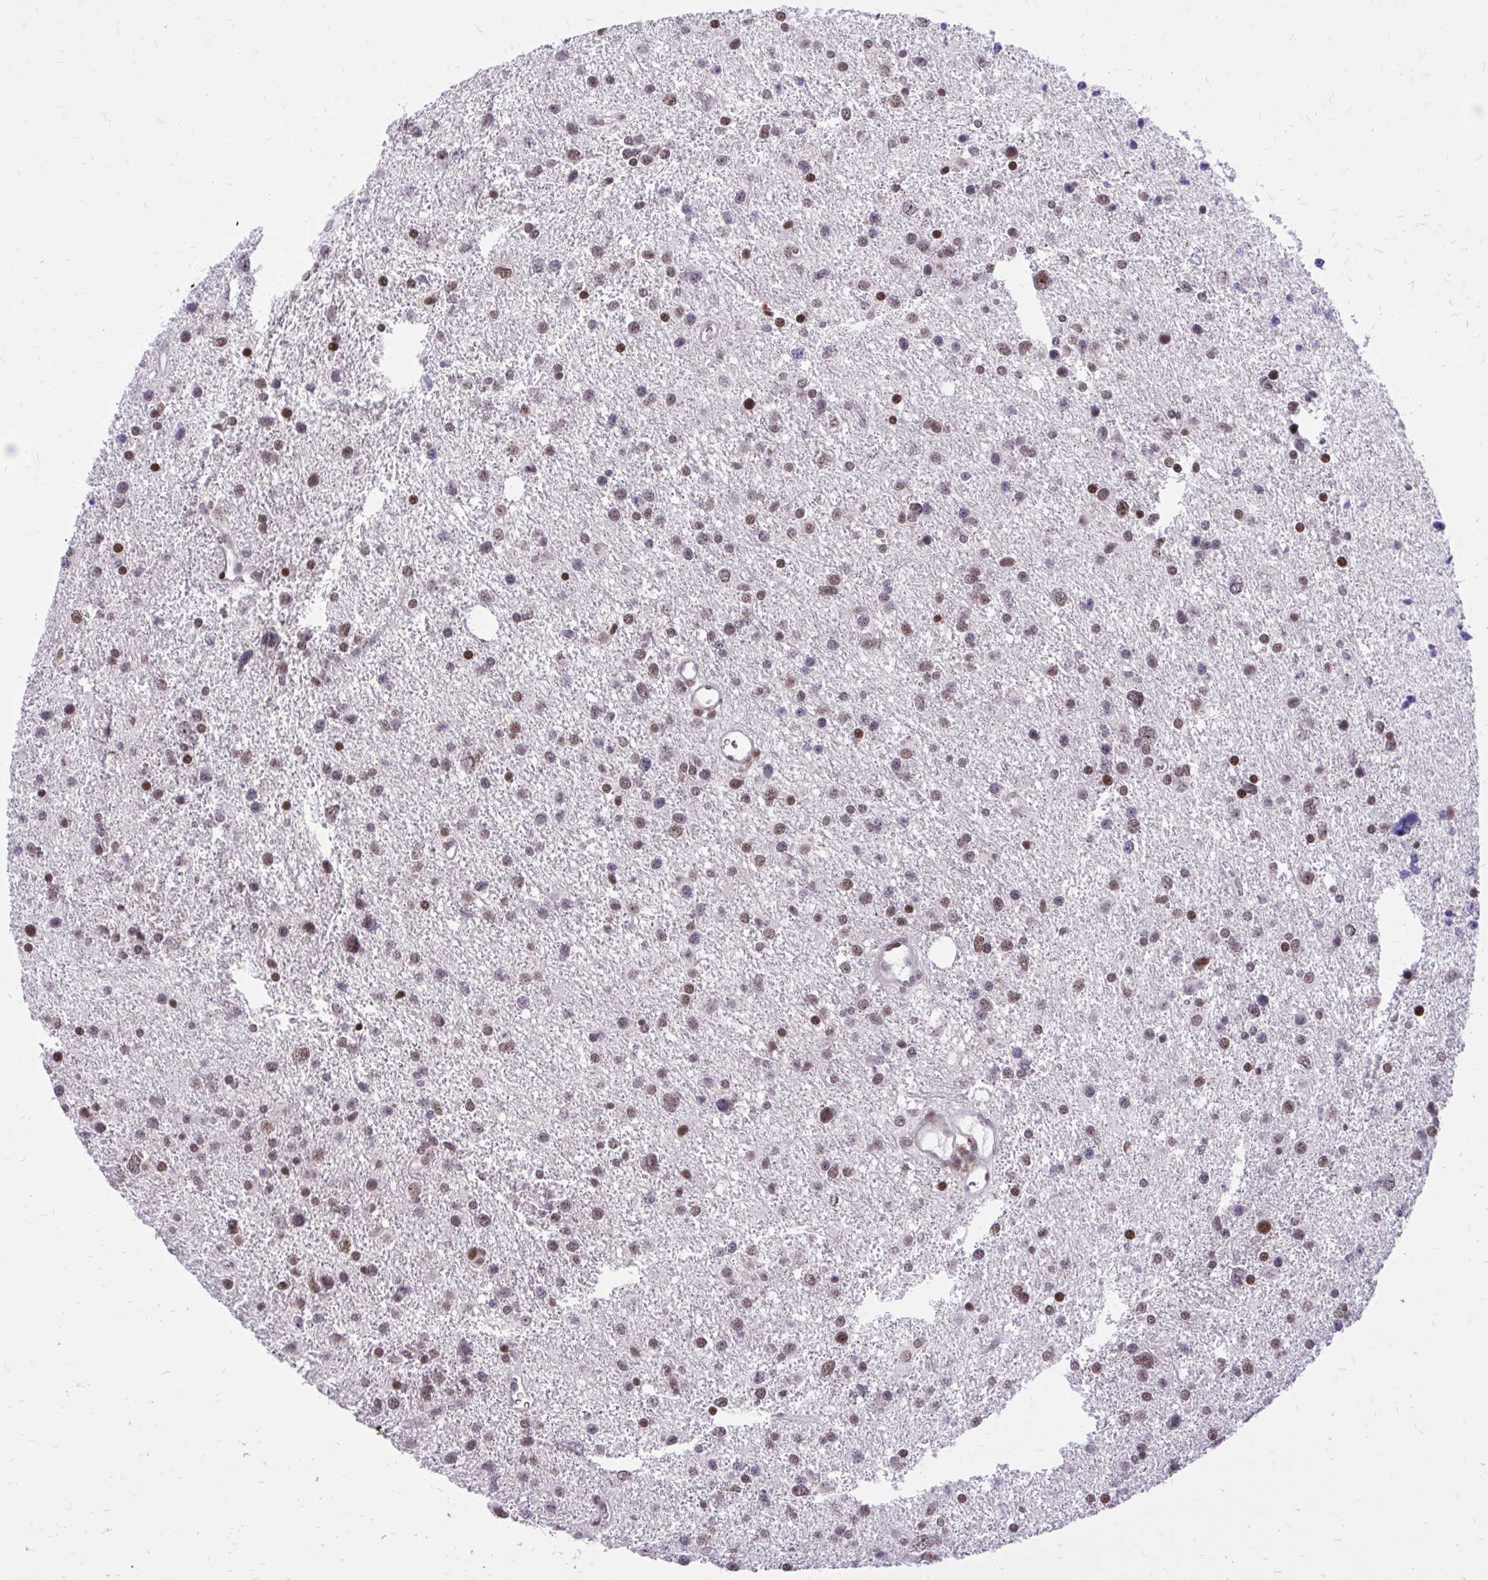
{"staining": {"intensity": "moderate", "quantity": "25%-75%", "location": "nuclear"}, "tissue": "glioma", "cell_type": "Tumor cells", "image_type": "cancer", "snomed": [{"axis": "morphology", "description": "Glioma, malignant, Low grade"}, {"axis": "topography", "description": "Brain"}], "caption": "Immunohistochemical staining of human glioma displays medium levels of moderate nuclear protein positivity in approximately 25%-75% of tumor cells. (IHC, brightfield microscopy, high magnification).", "gene": "PSME4", "patient": {"sex": "female", "age": 55}}